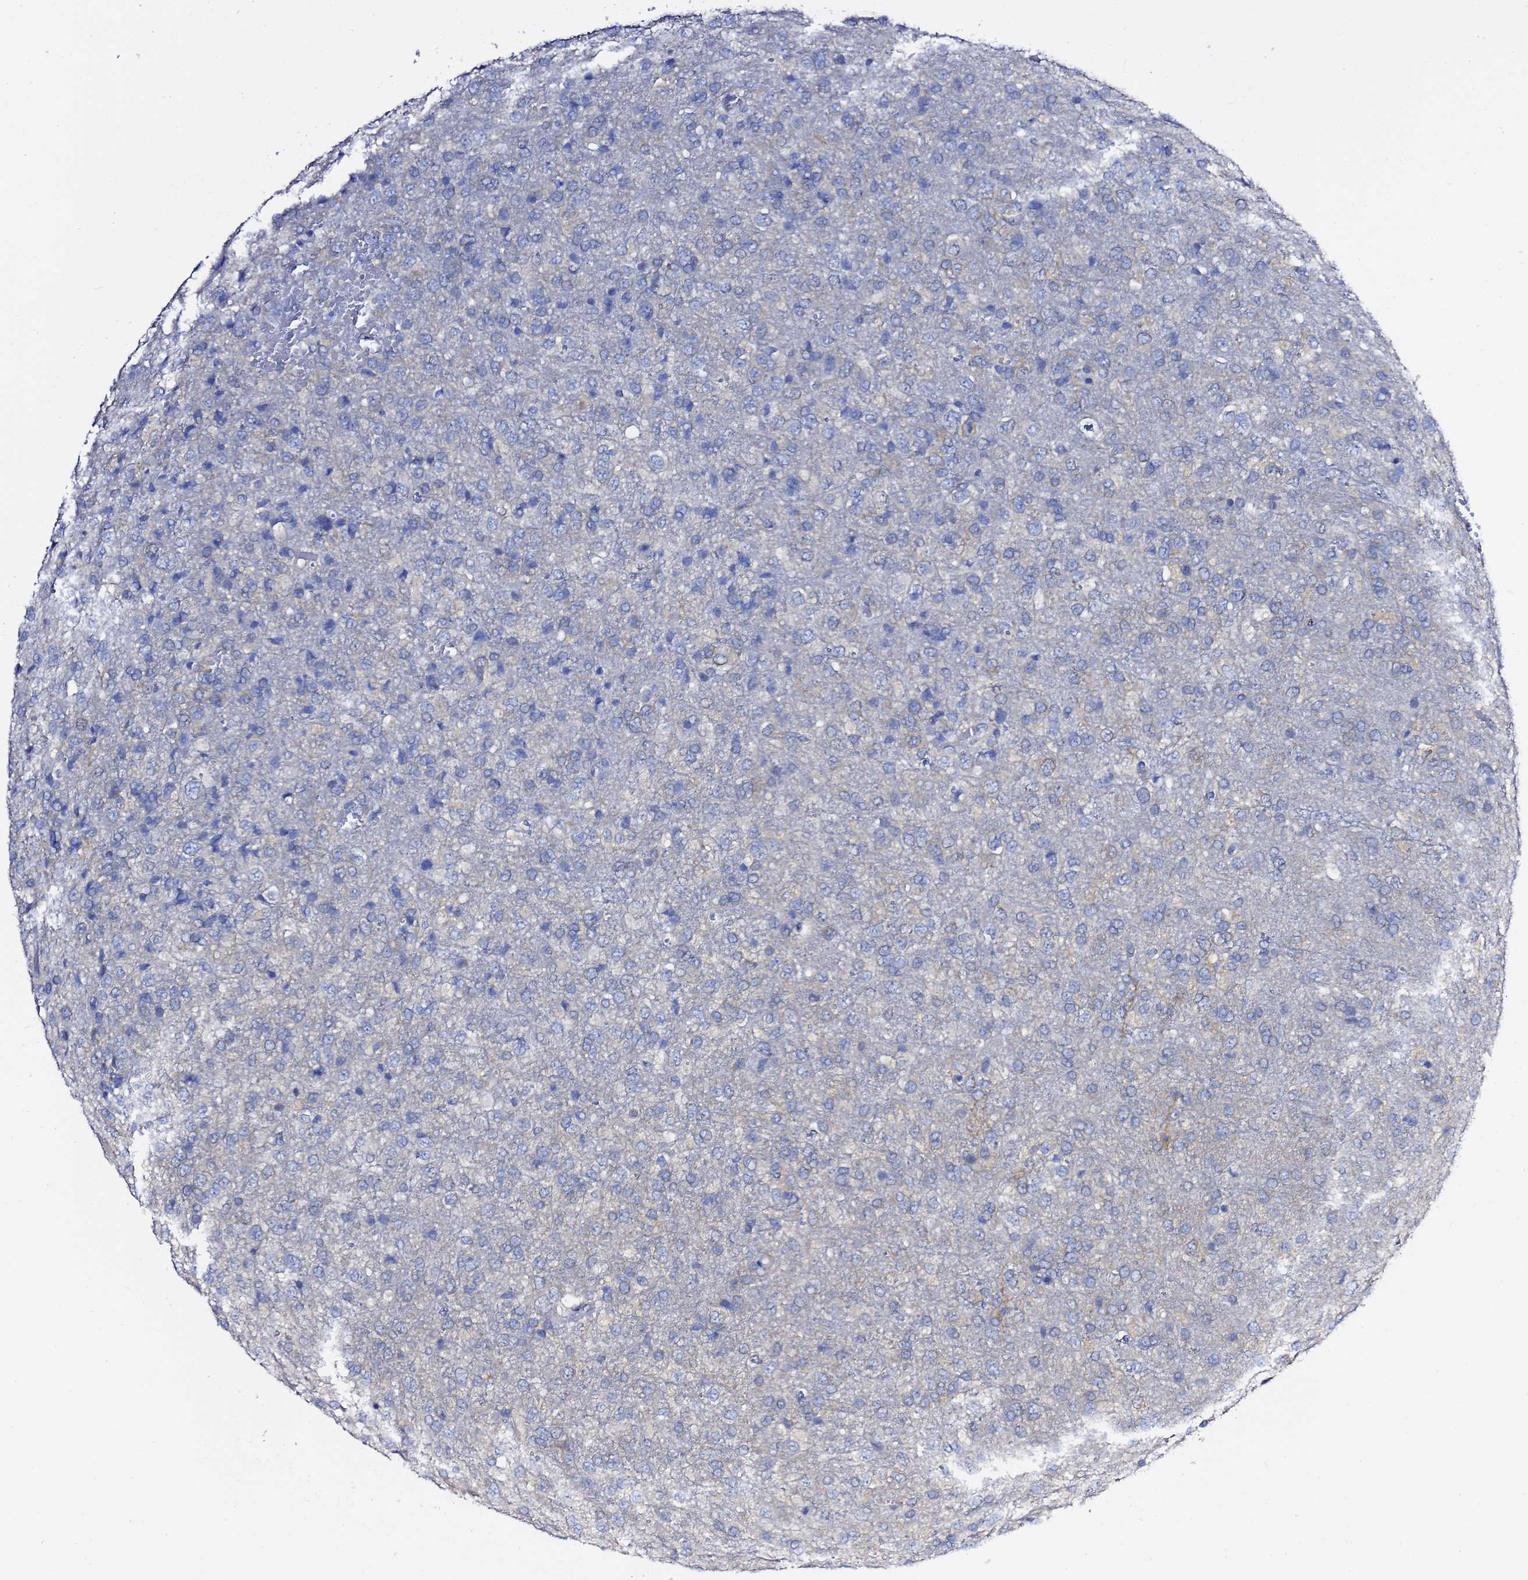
{"staining": {"intensity": "negative", "quantity": "none", "location": "none"}, "tissue": "glioma", "cell_type": "Tumor cells", "image_type": "cancer", "snomed": [{"axis": "morphology", "description": "Glioma, malignant, High grade"}, {"axis": "topography", "description": "Brain"}], "caption": "Glioma was stained to show a protein in brown. There is no significant positivity in tumor cells.", "gene": "LENG1", "patient": {"sex": "female", "age": 74}}